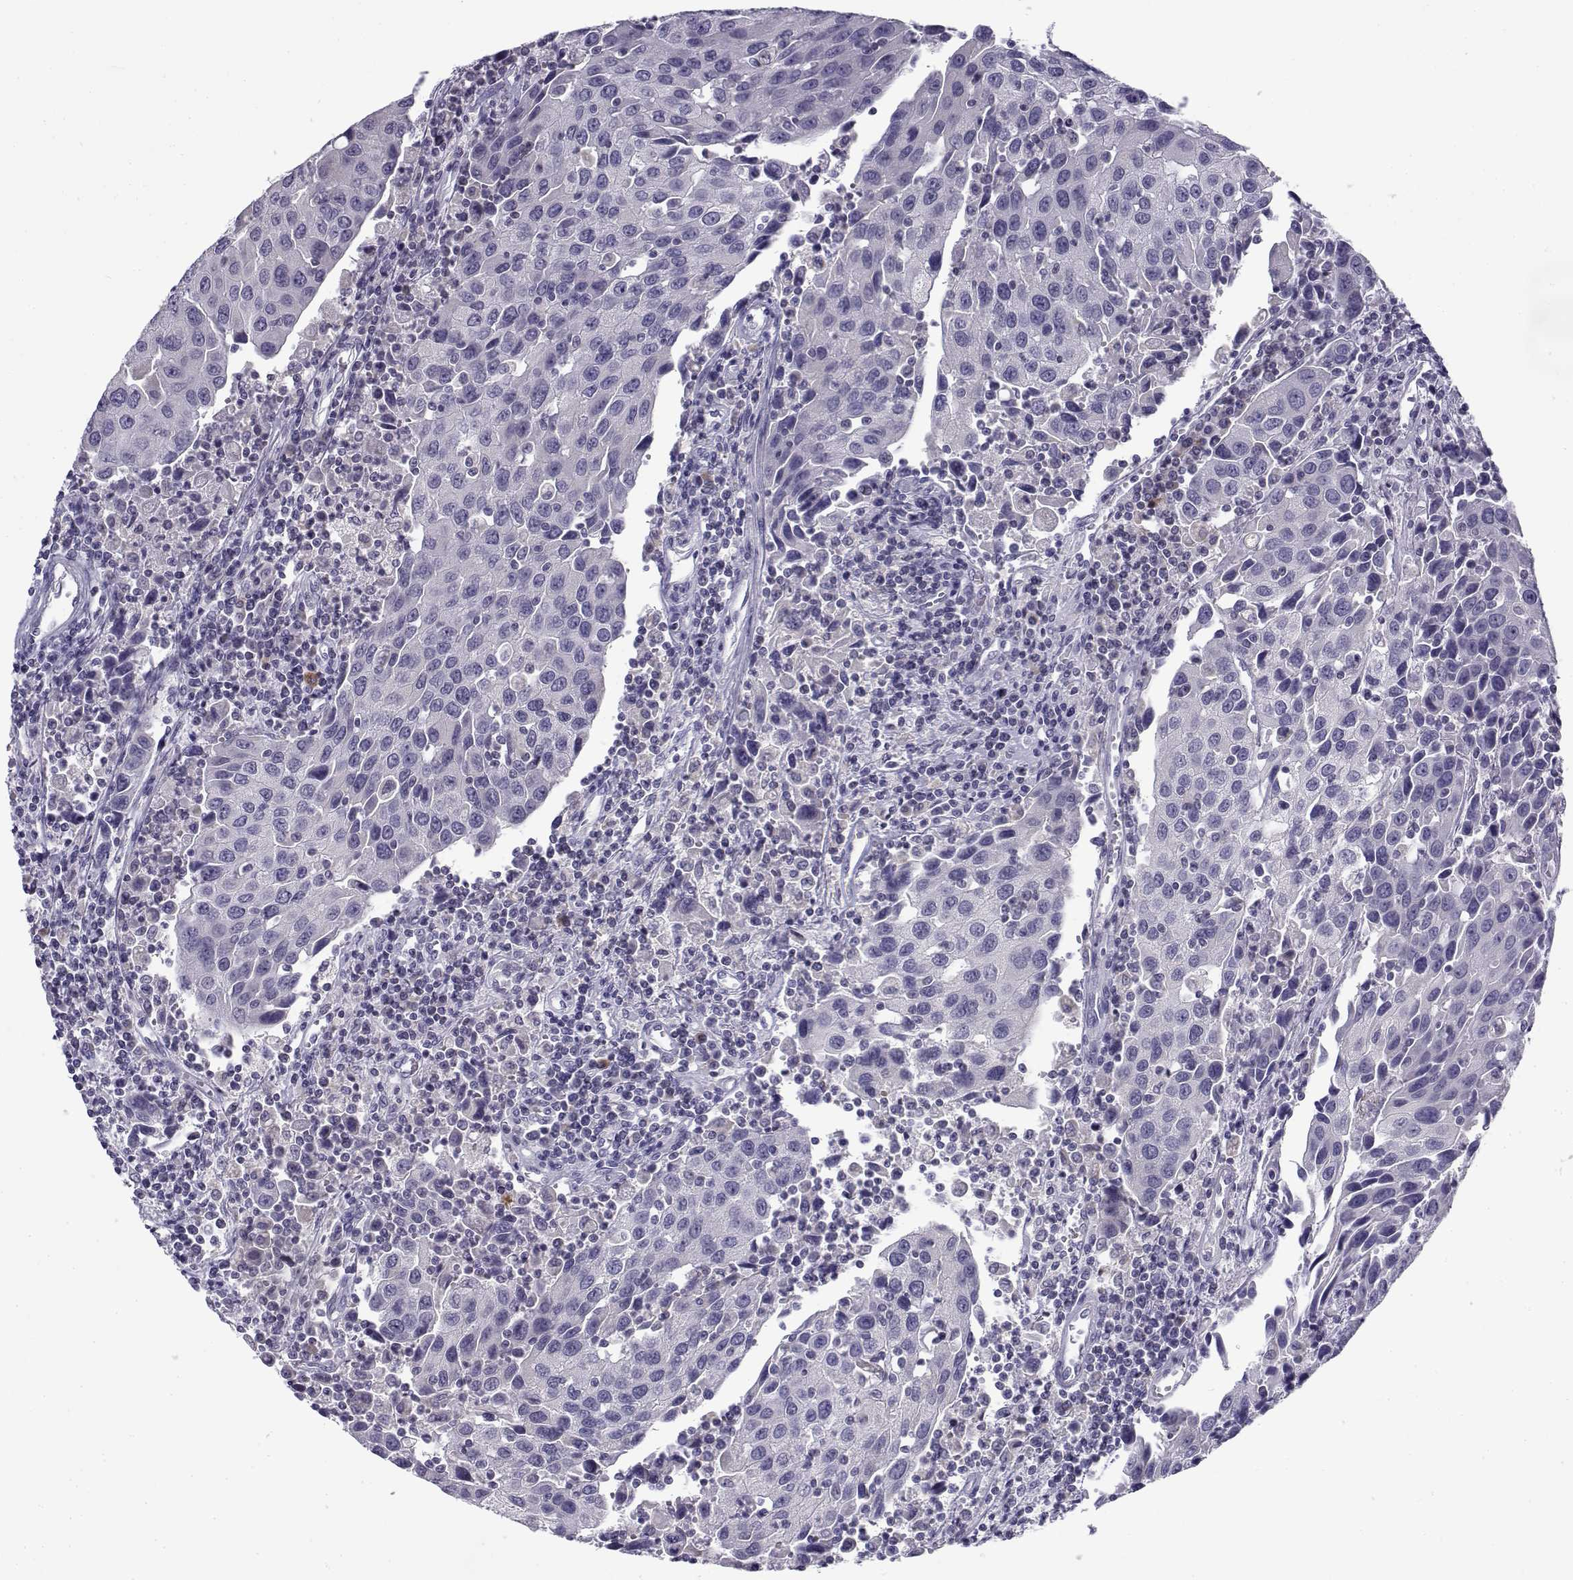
{"staining": {"intensity": "negative", "quantity": "none", "location": "none"}, "tissue": "urothelial cancer", "cell_type": "Tumor cells", "image_type": "cancer", "snomed": [{"axis": "morphology", "description": "Urothelial carcinoma, High grade"}, {"axis": "topography", "description": "Urinary bladder"}], "caption": "Tumor cells are negative for brown protein staining in high-grade urothelial carcinoma.", "gene": "FAM166A", "patient": {"sex": "female", "age": 85}}